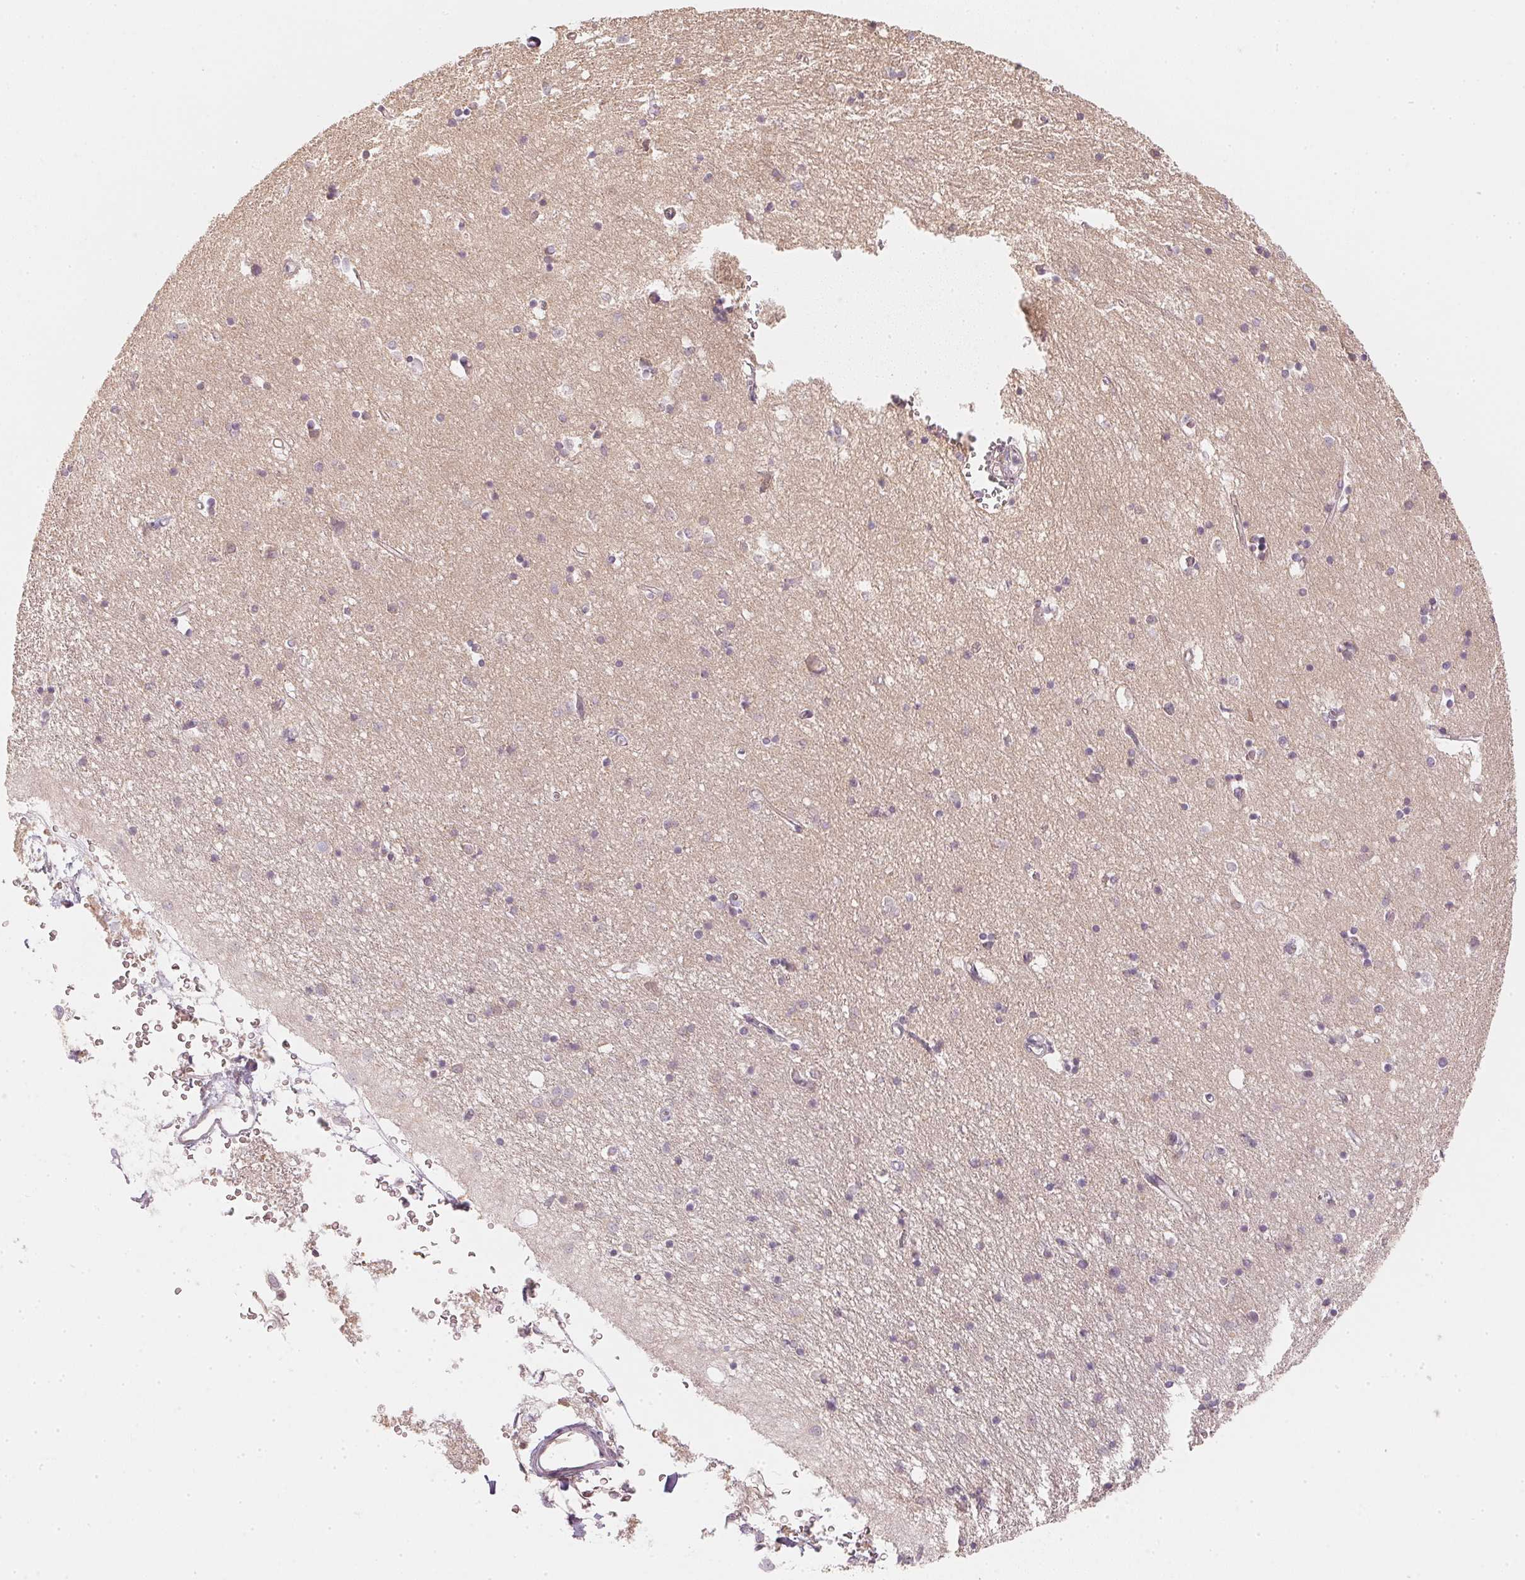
{"staining": {"intensity": "negative", "quantity": "none", "location": "none"}, "tissue": "hippocampus", "cell_type": "Glial cells", "image_type": "normal", "snomed": [{"axis": "morphology", "description": "Normal tissue, NOS"}, {"axis": "topography", "description": "Lateral ventricle wall"}, {"axis": "topography", "description": "Hippocampus"}], "caption": "DAB (3,3'-diaminobenzidine) immunohistochemical staining of unremarkable human hippocampus reveals no significant positivity in glial cells.", "gene": "WDR54", "patient": {"sex": "female", "age": 63}}